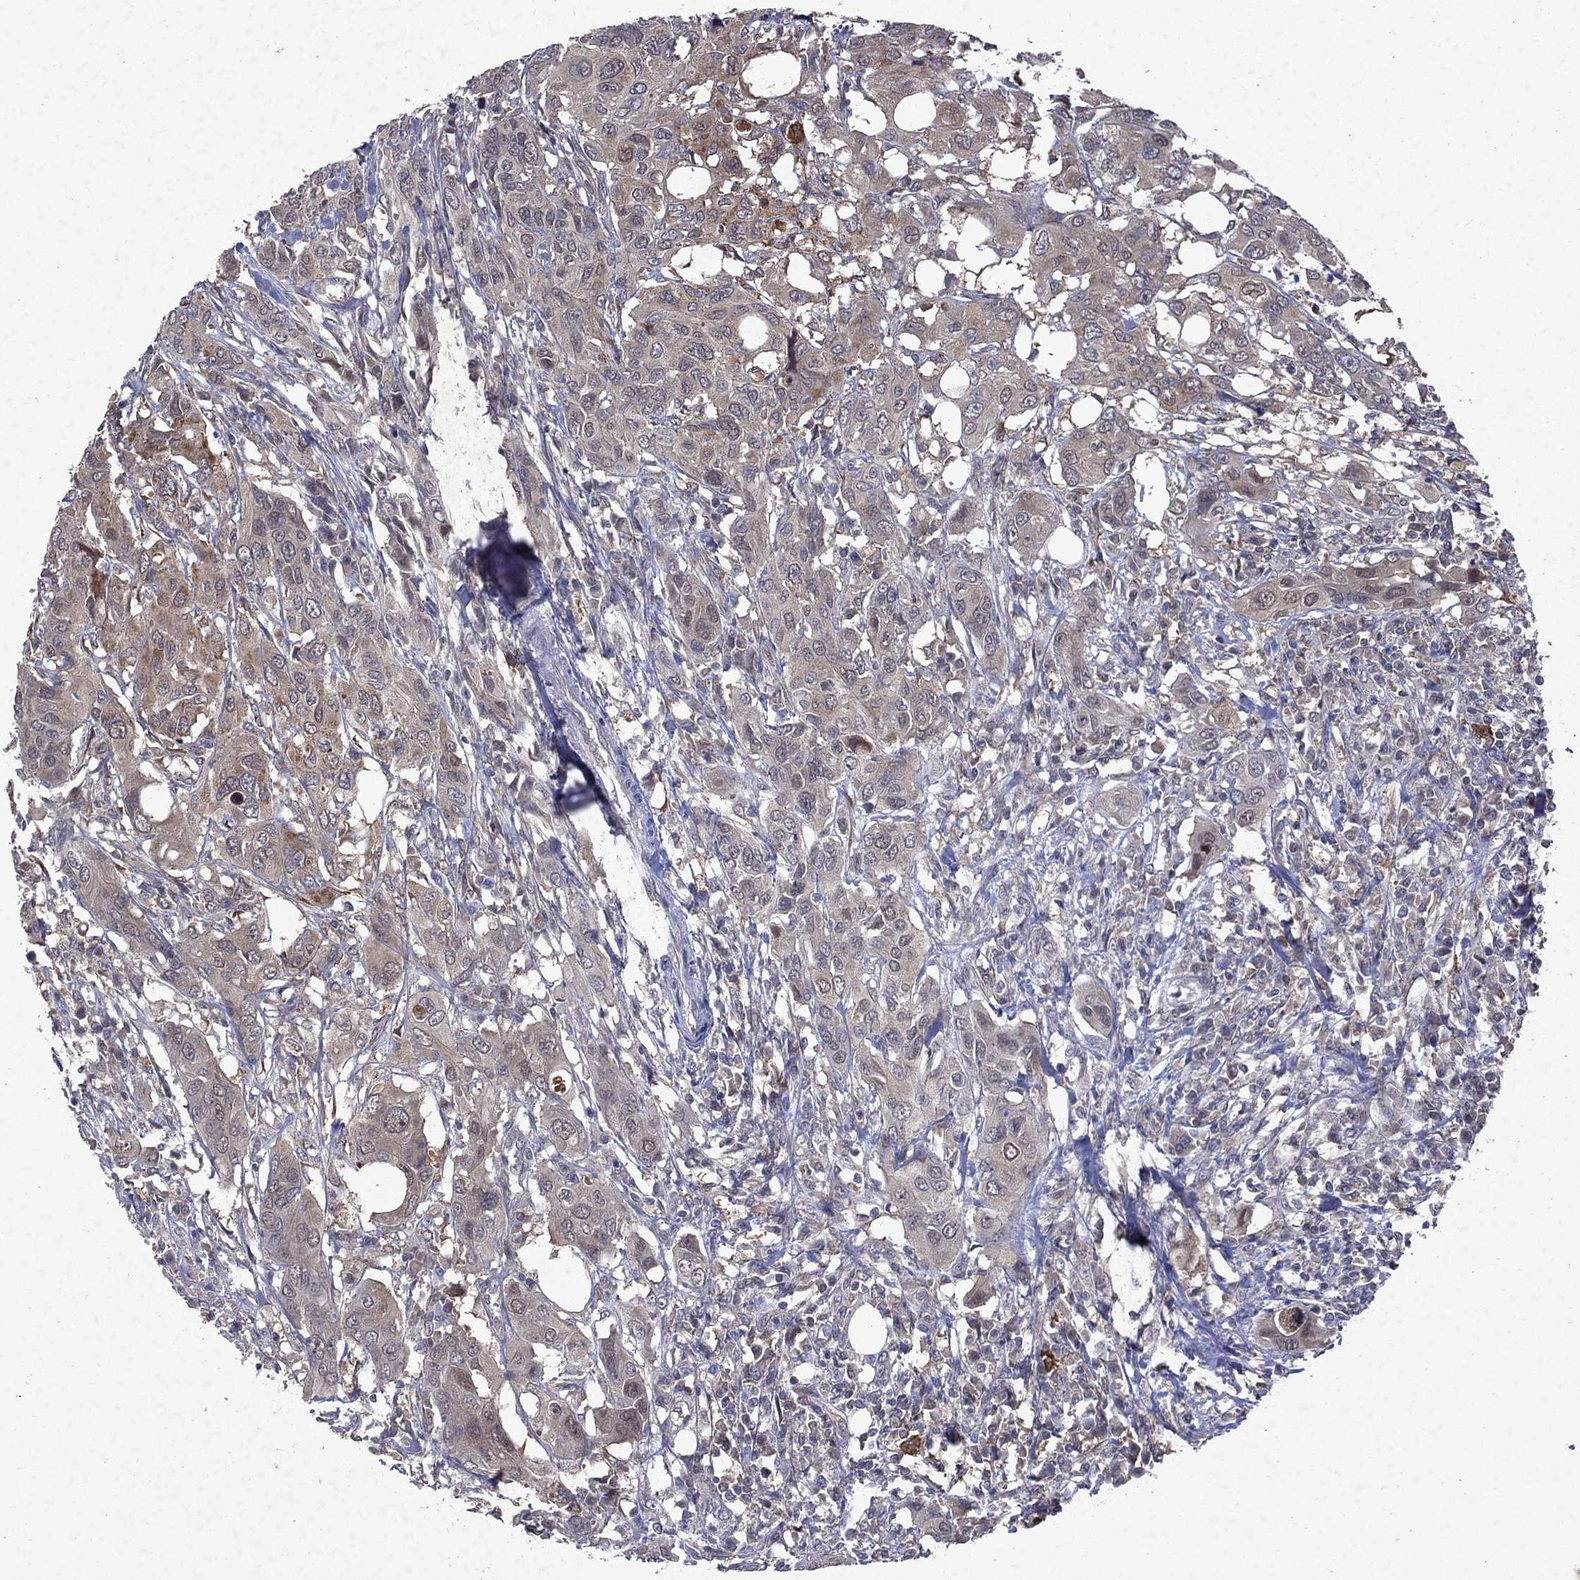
{"staining": {"intensity": "weak", "quantity": "25%-75%", "location": "cytoplasmic/membranous"}, "tissue": "urothelial cancer", "cell_type": "Tumor cells", "image_type": "cancer", "snomed": [{"axis": "morphology", "description": "Urothelial carcinoma, NOS"}, {"axis": "morphology", "description": "Urothelial carcinoma, High grade"}, {"axis": "topography", "description": "Urinary bladder"}], "caption": "Transitional cell carcinoma tissue demonstrates weak cytoplasmic/membranous positivity in about 25%-75% of tumor cells", "gene": "MTAP", "patient": {"sex": "male", "age": 63}}